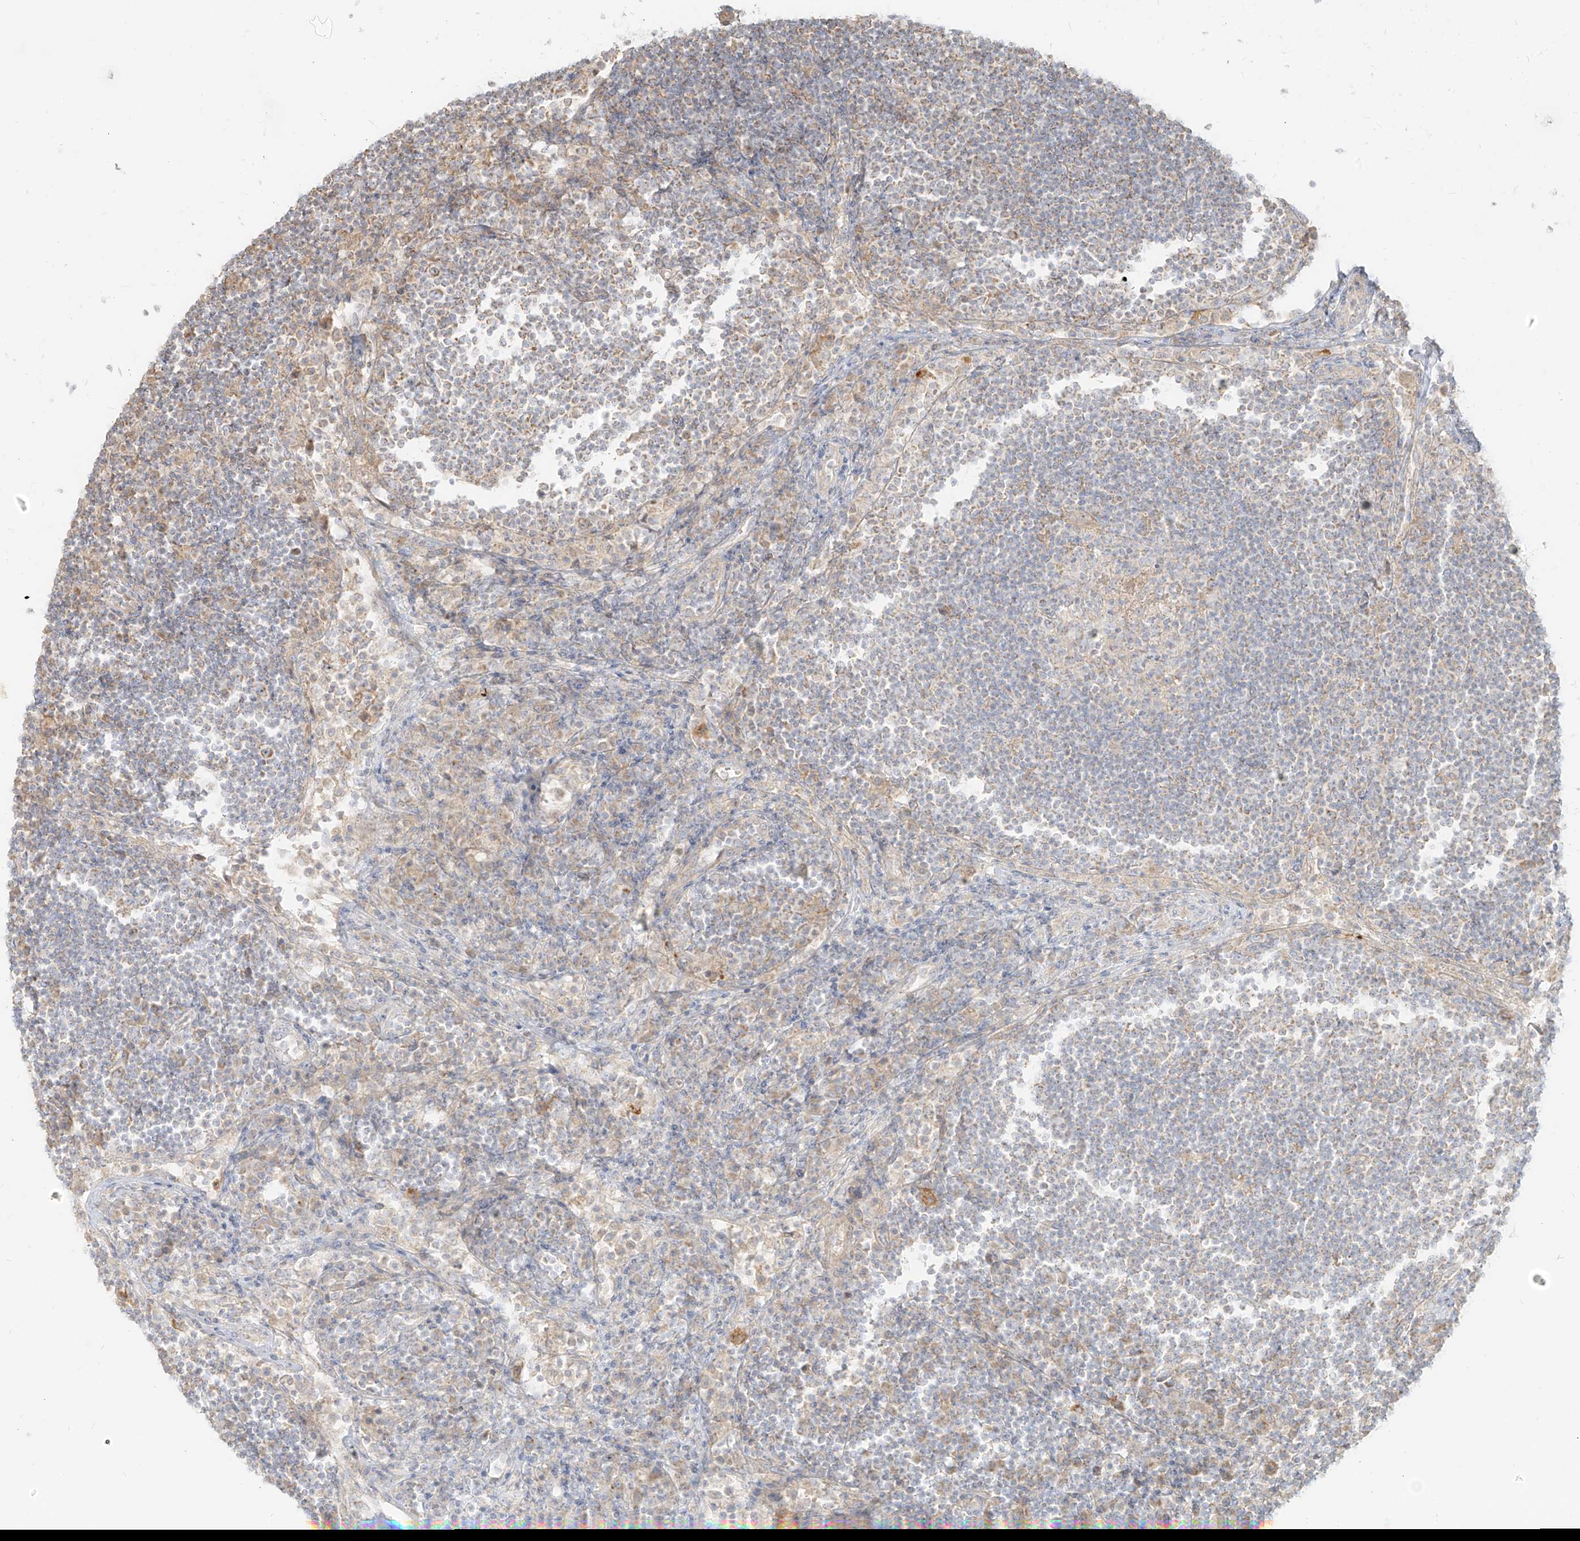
{"staining": {"intensity": "weak", "quantity": "<25%", "location": "cytoplasmic/membranous"}, "tissue": "lymph node", "cell_type": "Germinal center cells", "image_type": "normal", "snomed": [{"axis": "morphology", "description": "Normal tissue, NOS"}, {"axis": "topography", "description": "Lymph node"}], "caption": "An immunohistochemistry photomicrograph of normal lymph node is shown. There is no staining in germinal center cells of lymph node.", "gene": "ZIM3", "patient": {"sex": "female", "age": 53}}